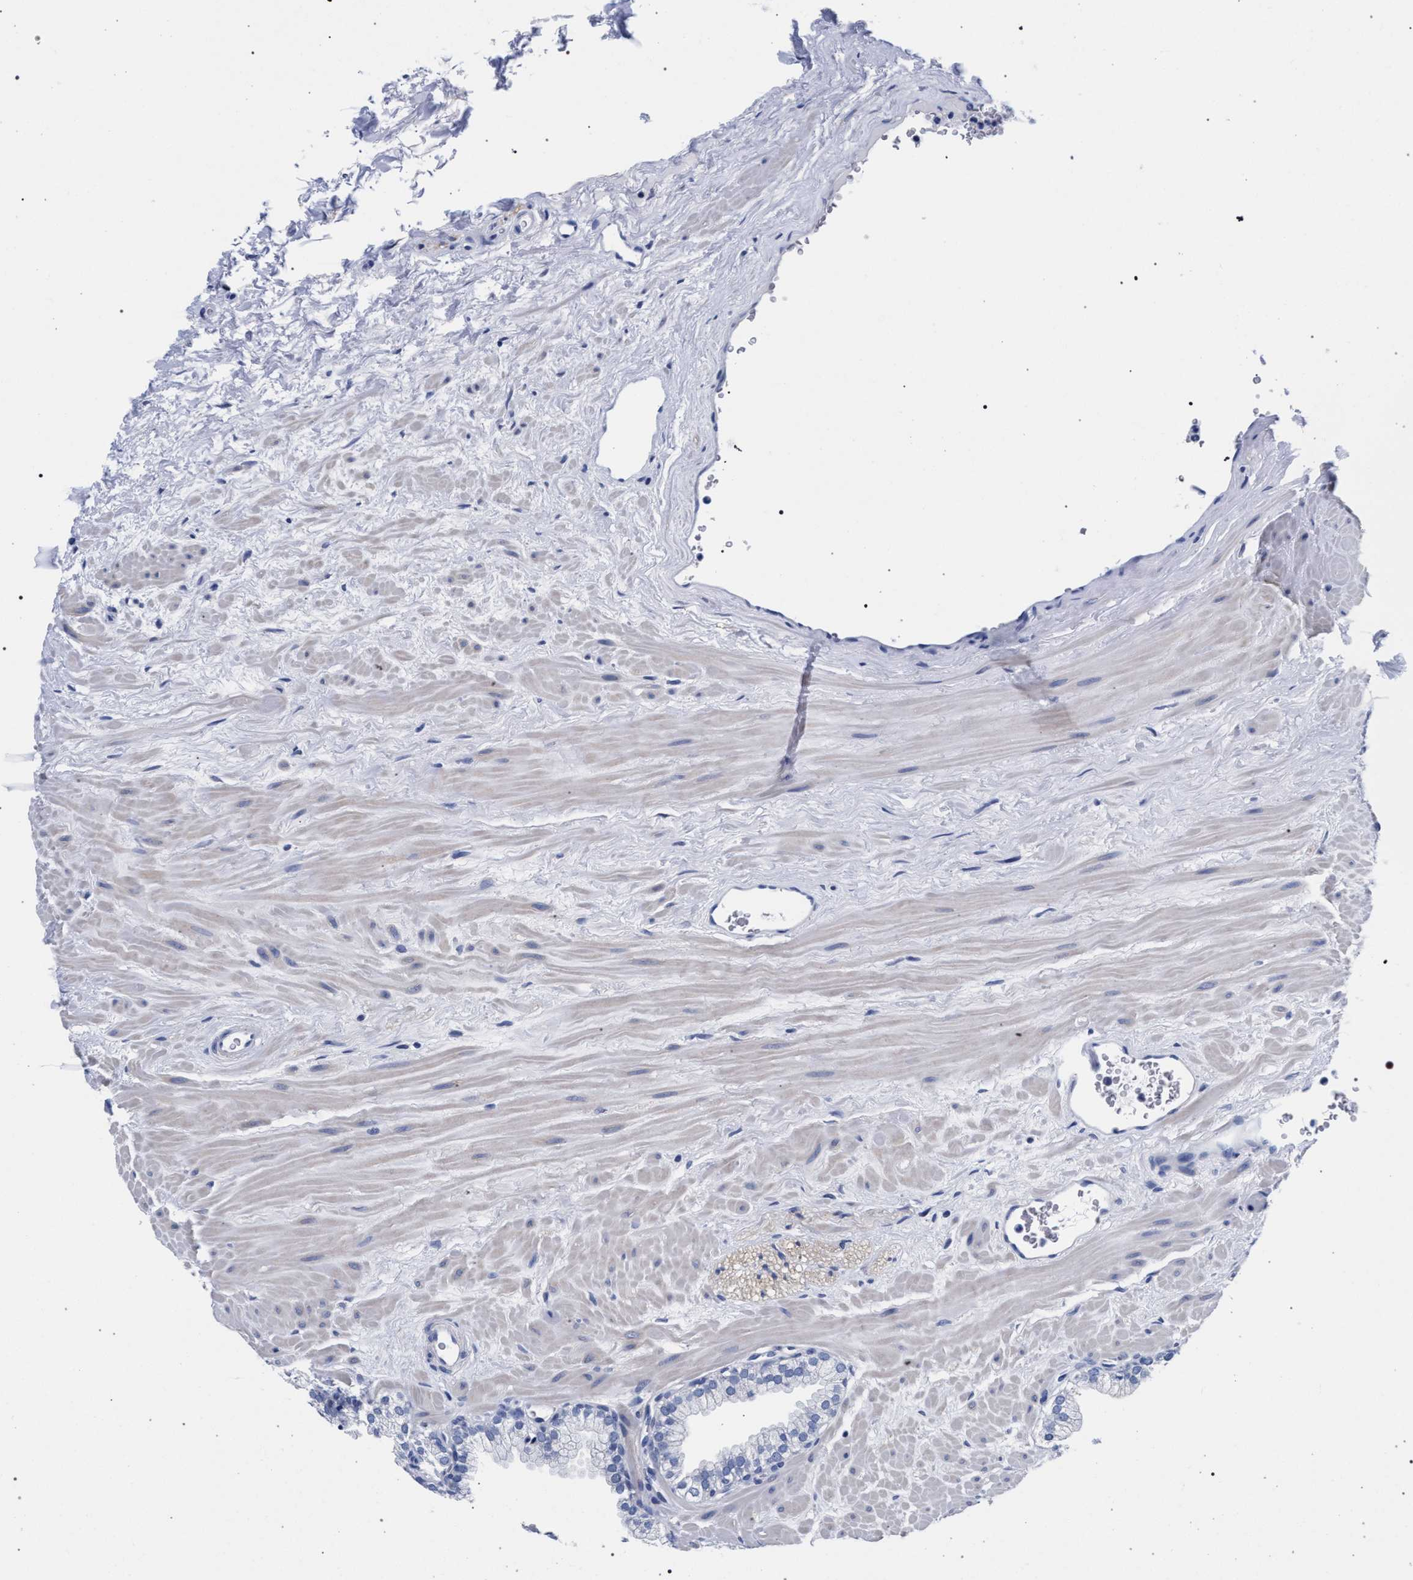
{"staining": {"intensity": "negative", "quantity": "none", "location": "none"}, "tissue": "prostate", "cell_type": "Glandular cells", "image_type": "normal", "snomed": [{"axis": "morphology", "description": "Normal tissue, NOS"}, {"axis": "morphology", "description": "Urothelial carcinoma, Low grade"}, {"axis": "topography", "description": "Urinary bladder"}, {"axis": "topography", "description": "Prostate"}], "caption": "Glandular cells are negative for protein expression in unremarkable human prostate.", "gene": "AKAP4", "patient": {"sex": "male", "age": 60}}